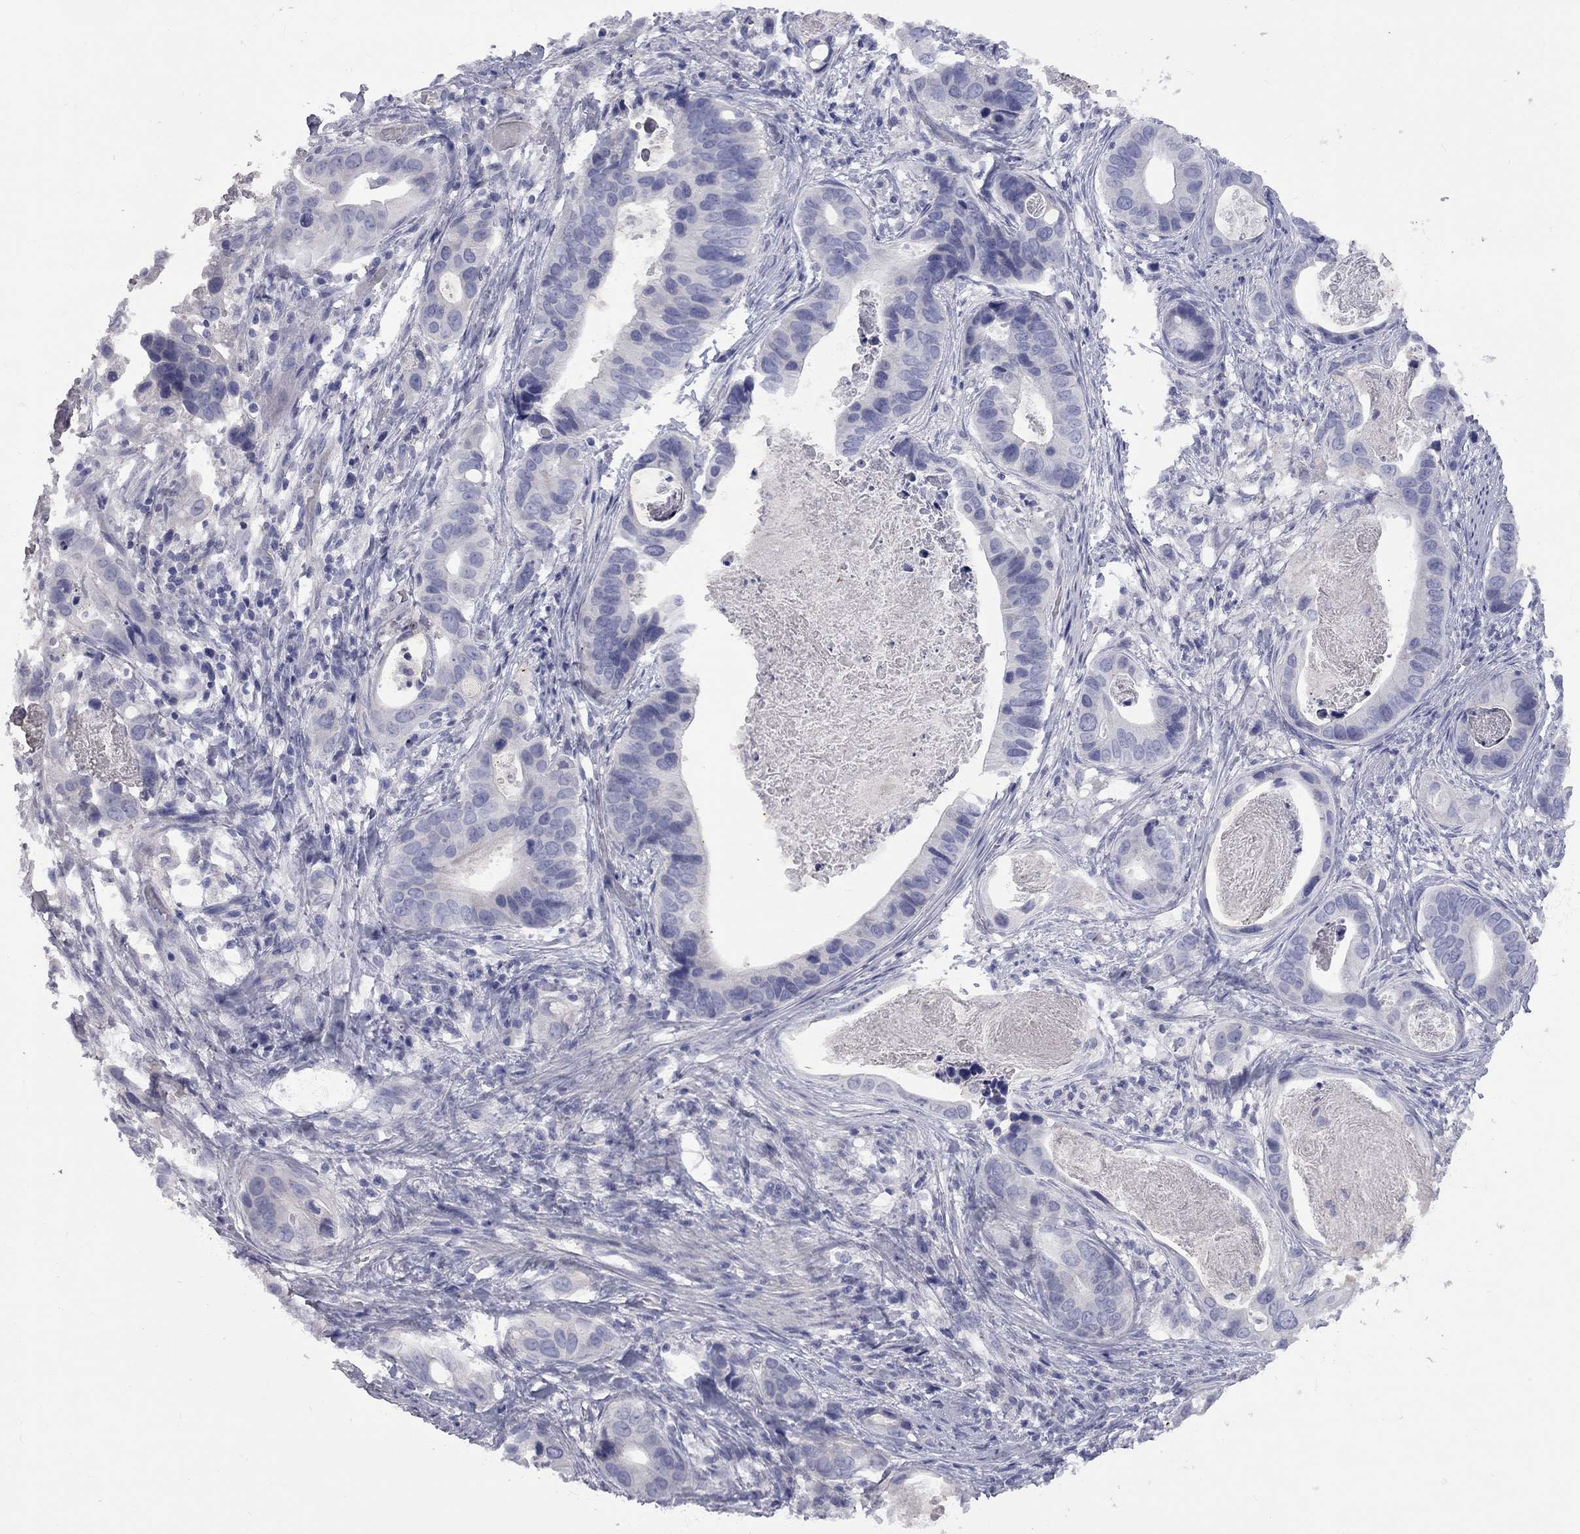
{"staining": {"intensity": "negative", "quantity": "none", "location": "none"}, "tissue": "stomach cancer", "cell_type": "Tumor cells", "image_type": "cancer", "snomed": [{"axis": "morphology", "description": "Adenocarcinoma, NOS"}, {"axis": "topography", "description": "Stomach"}], "caption": "This is an immunohistochemistry (IHC) histopathology image of stomach cancer (adenocarcinoma). There is no expression in tumor cells.", "gene": "ABCB4", "patient": {"sex": "male", "age": 84}}